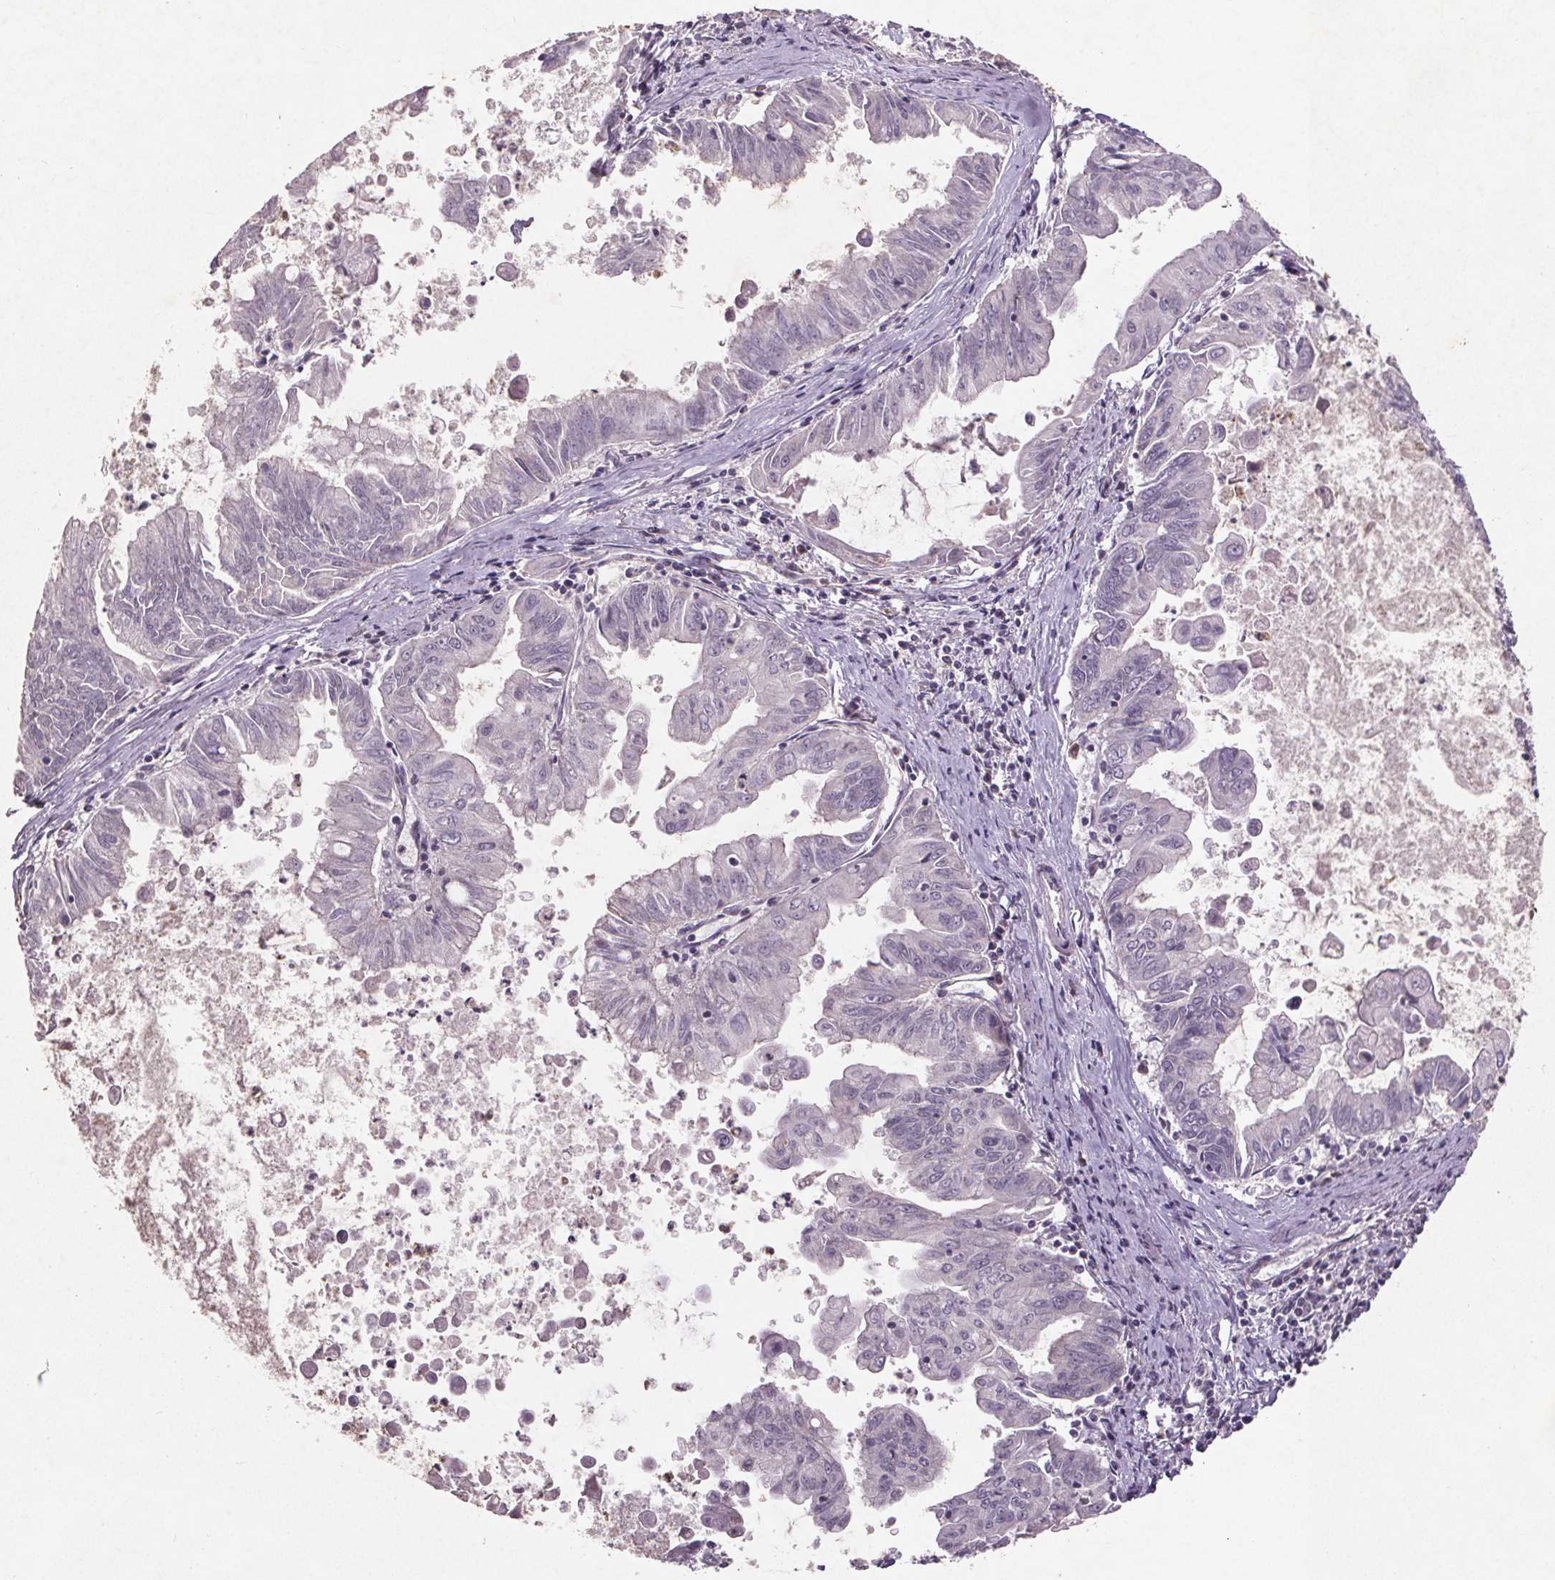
{"staining": {"intensity": "negative", "quantity": "none", "location": "none"}, "tissue": "stomach cancer", "cell_type": "Tumor cells", "image_type": "cancer", "snomed": [{"axis": "morphology", "description": "Adenocarcinoma, NOS"}, {"axis": "topography", "description": "Stomach, upper"}], "caption": "There is no significant expression in tumor cells of stomach adenocarcinoma.", "gene": "STRN3", "patient": {"sex": "male", "age": 80}}